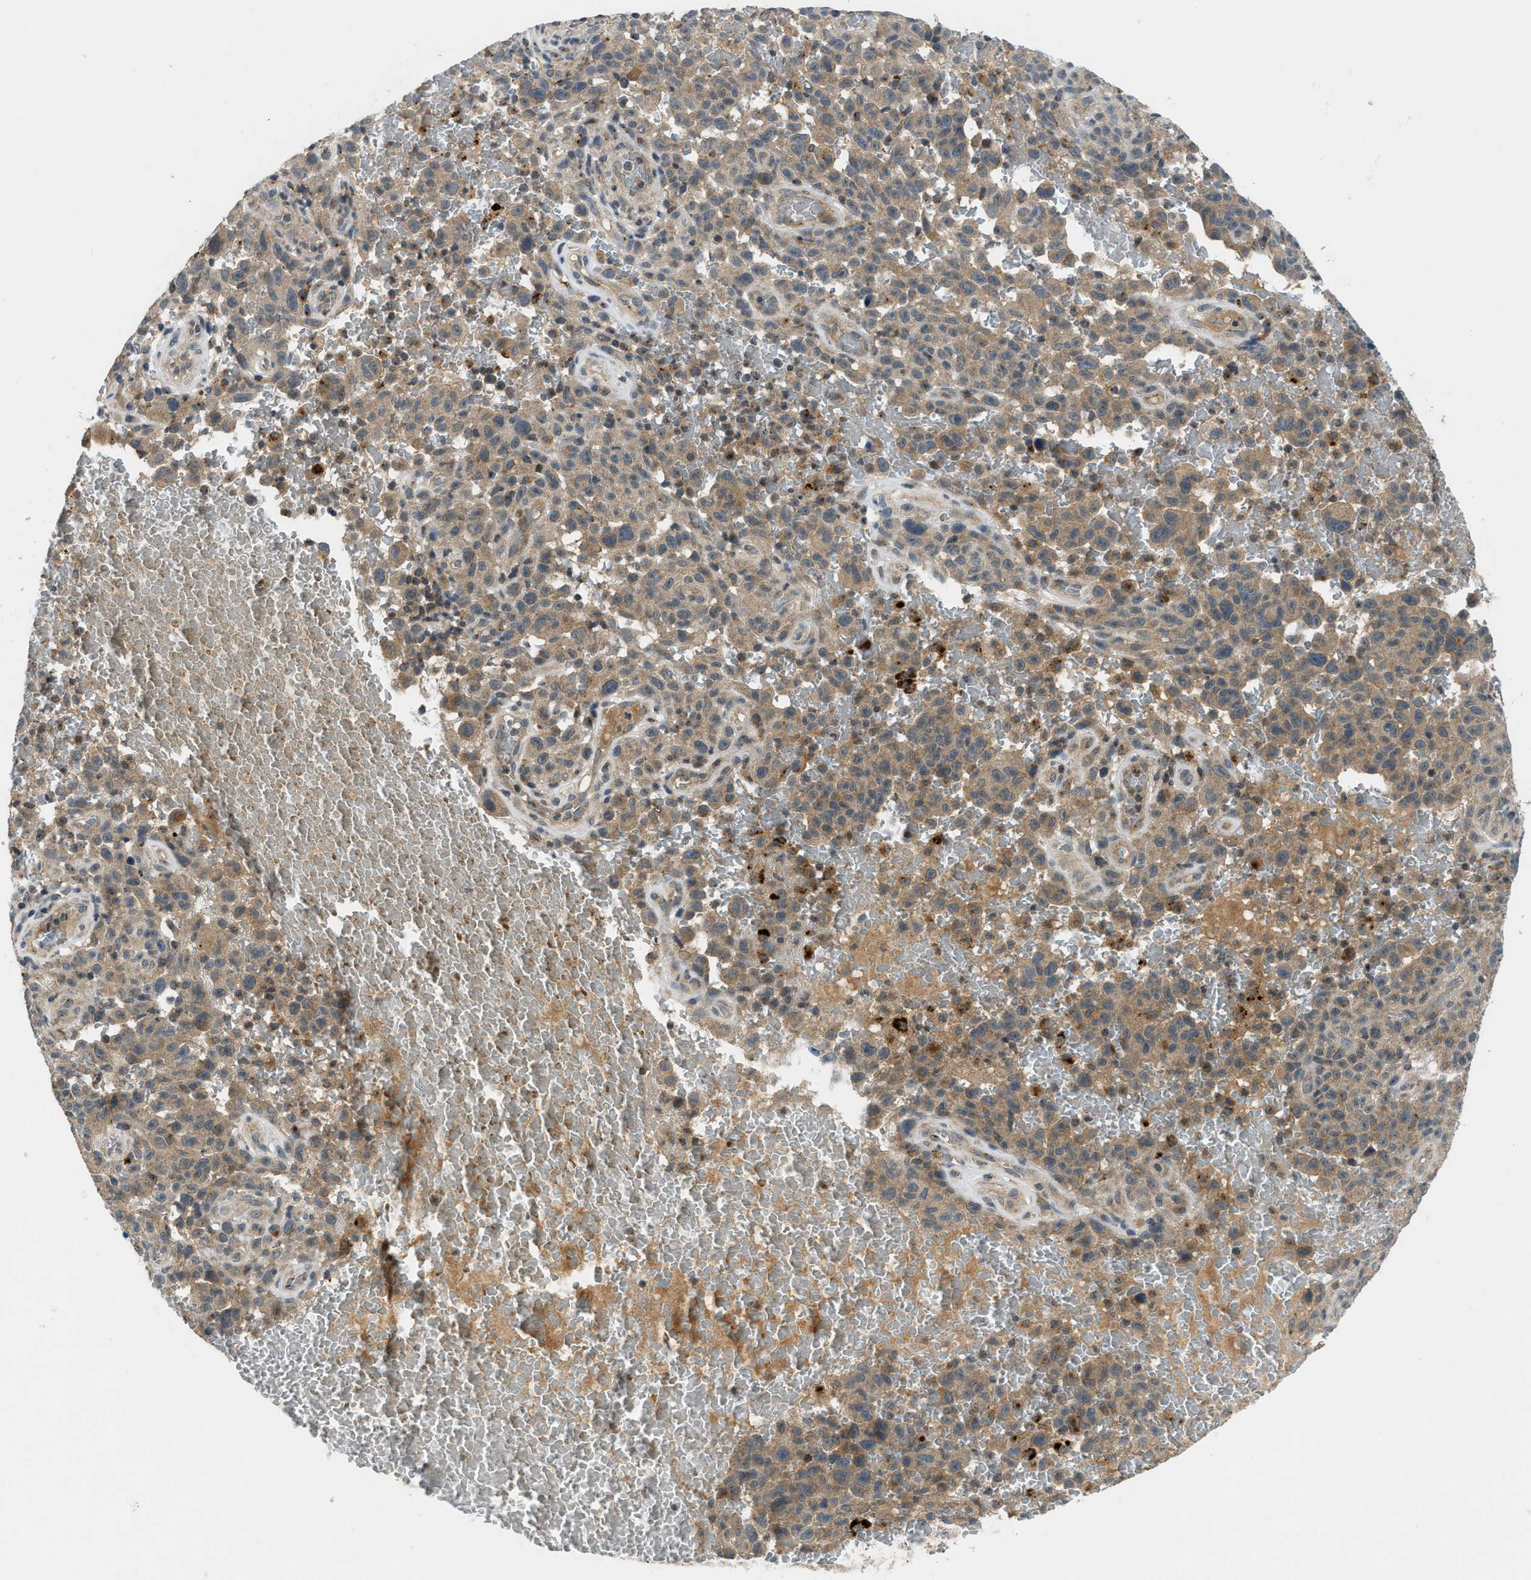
{"staining": {"intensity": "moderate", "quantity": ">75%", "location": "cytoplasmic/membranous"}, "tissue": "melanoma", "cell_type": "Tumor cells", "image_type": "cancer", "snomed": [{"axis": "morphology", "description": "Malignant melanoma, NOS"}, {"axis": "topography", "description": "Skin"}], "caption": "Moderate cytoplasmic/membranous staining is present in about >75% of tumor cells in malignant melanoma.", "gene": "PDE7A", "patient": {"sex": "female", "age": 82}}